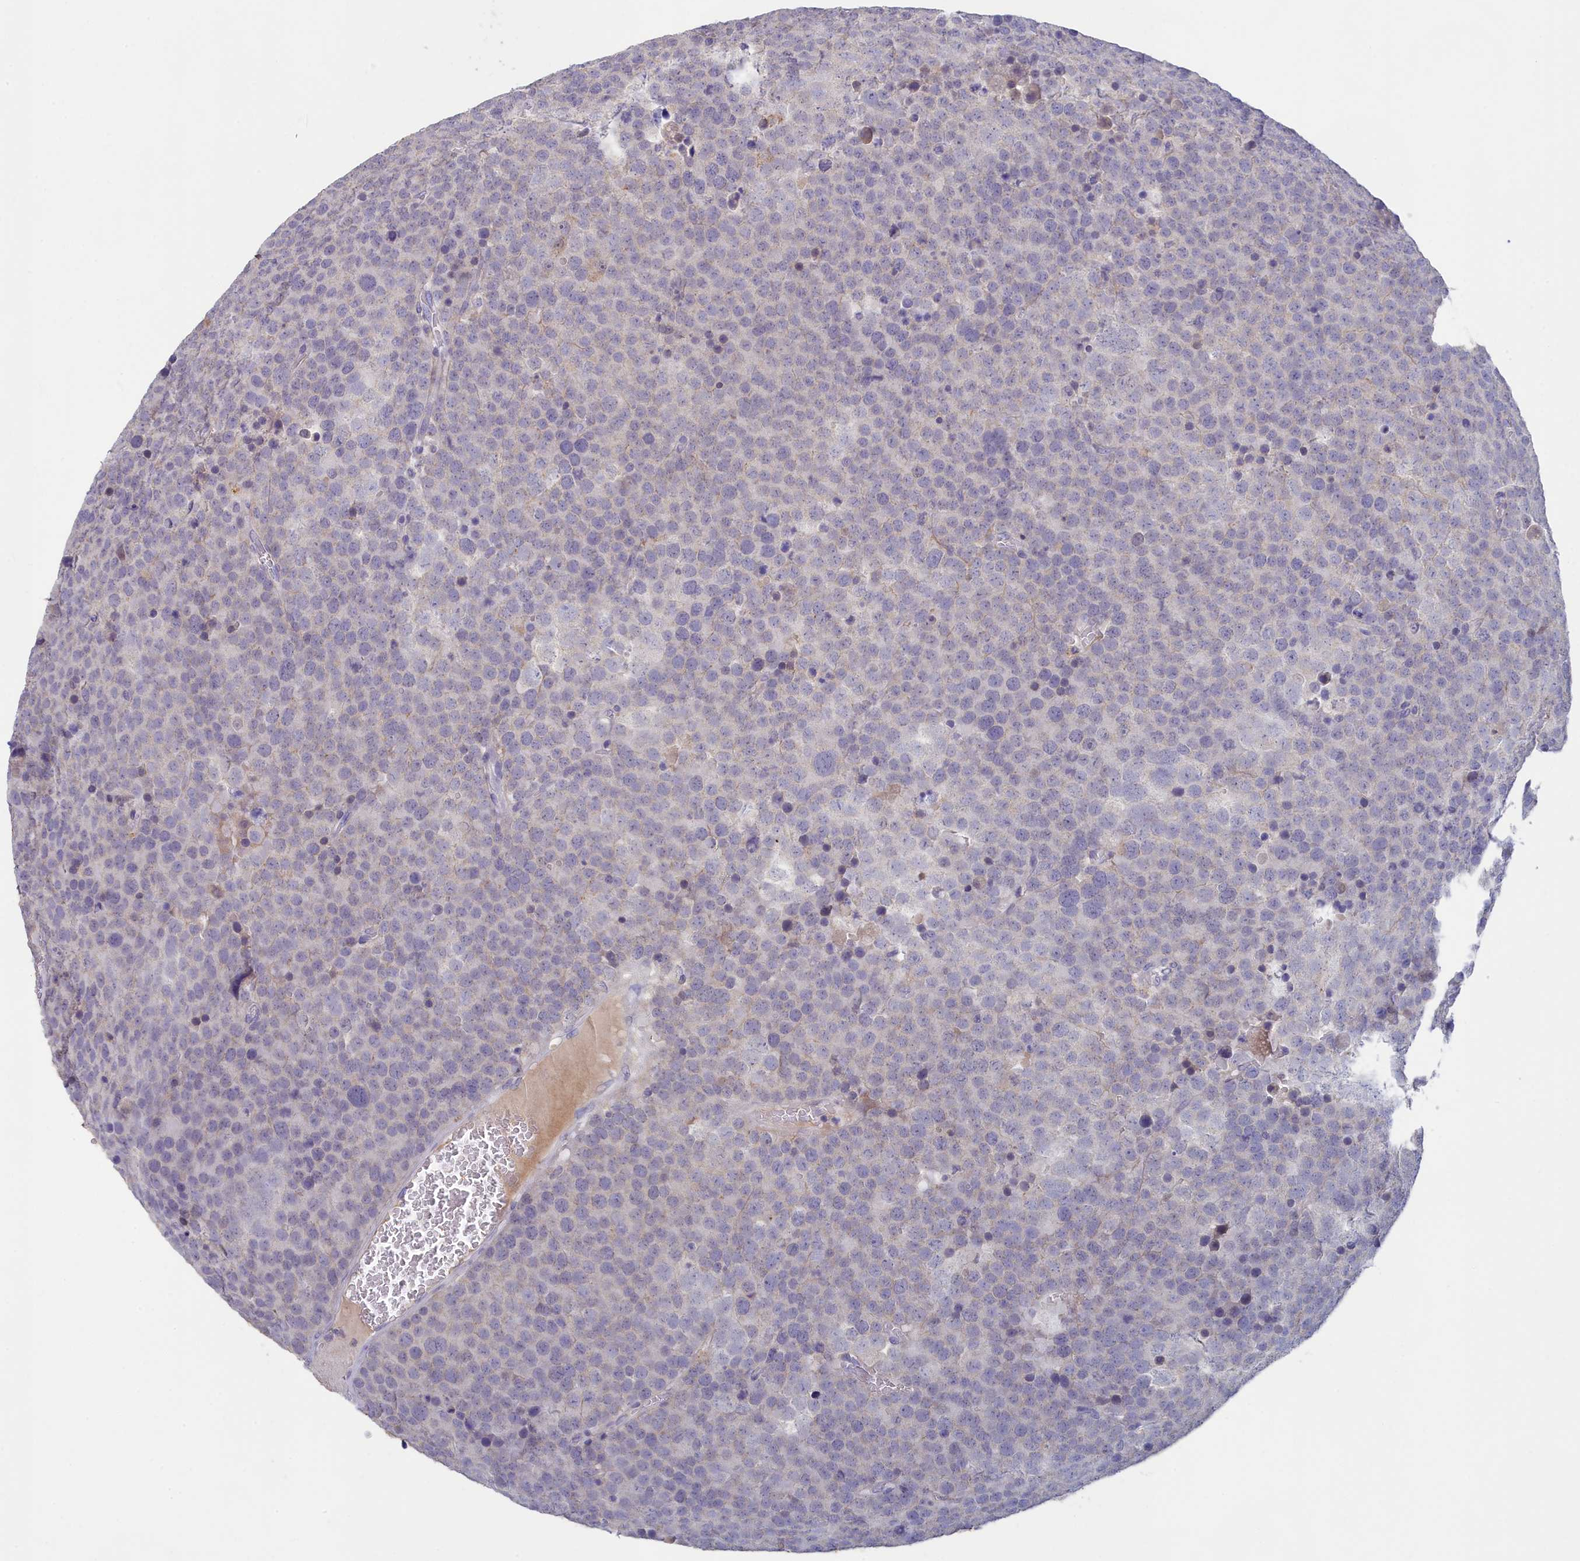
{"staining": {"intensity": "negative", "quantity": "none", "location": "none"}, "tissue": "testis cancer", "cell_type": "Tumor cells", "image_type": "cancer", "snomed": [{"axis": "morphology", "description": "Seminoma, NOS"}, {"axis": "topography", "description": "Testis"}], "caption": "There is no significant staining in tumor cells of seminoma (testis).", "gene": "LRIF1", "patient": {"sex": "male", "age": 71}}